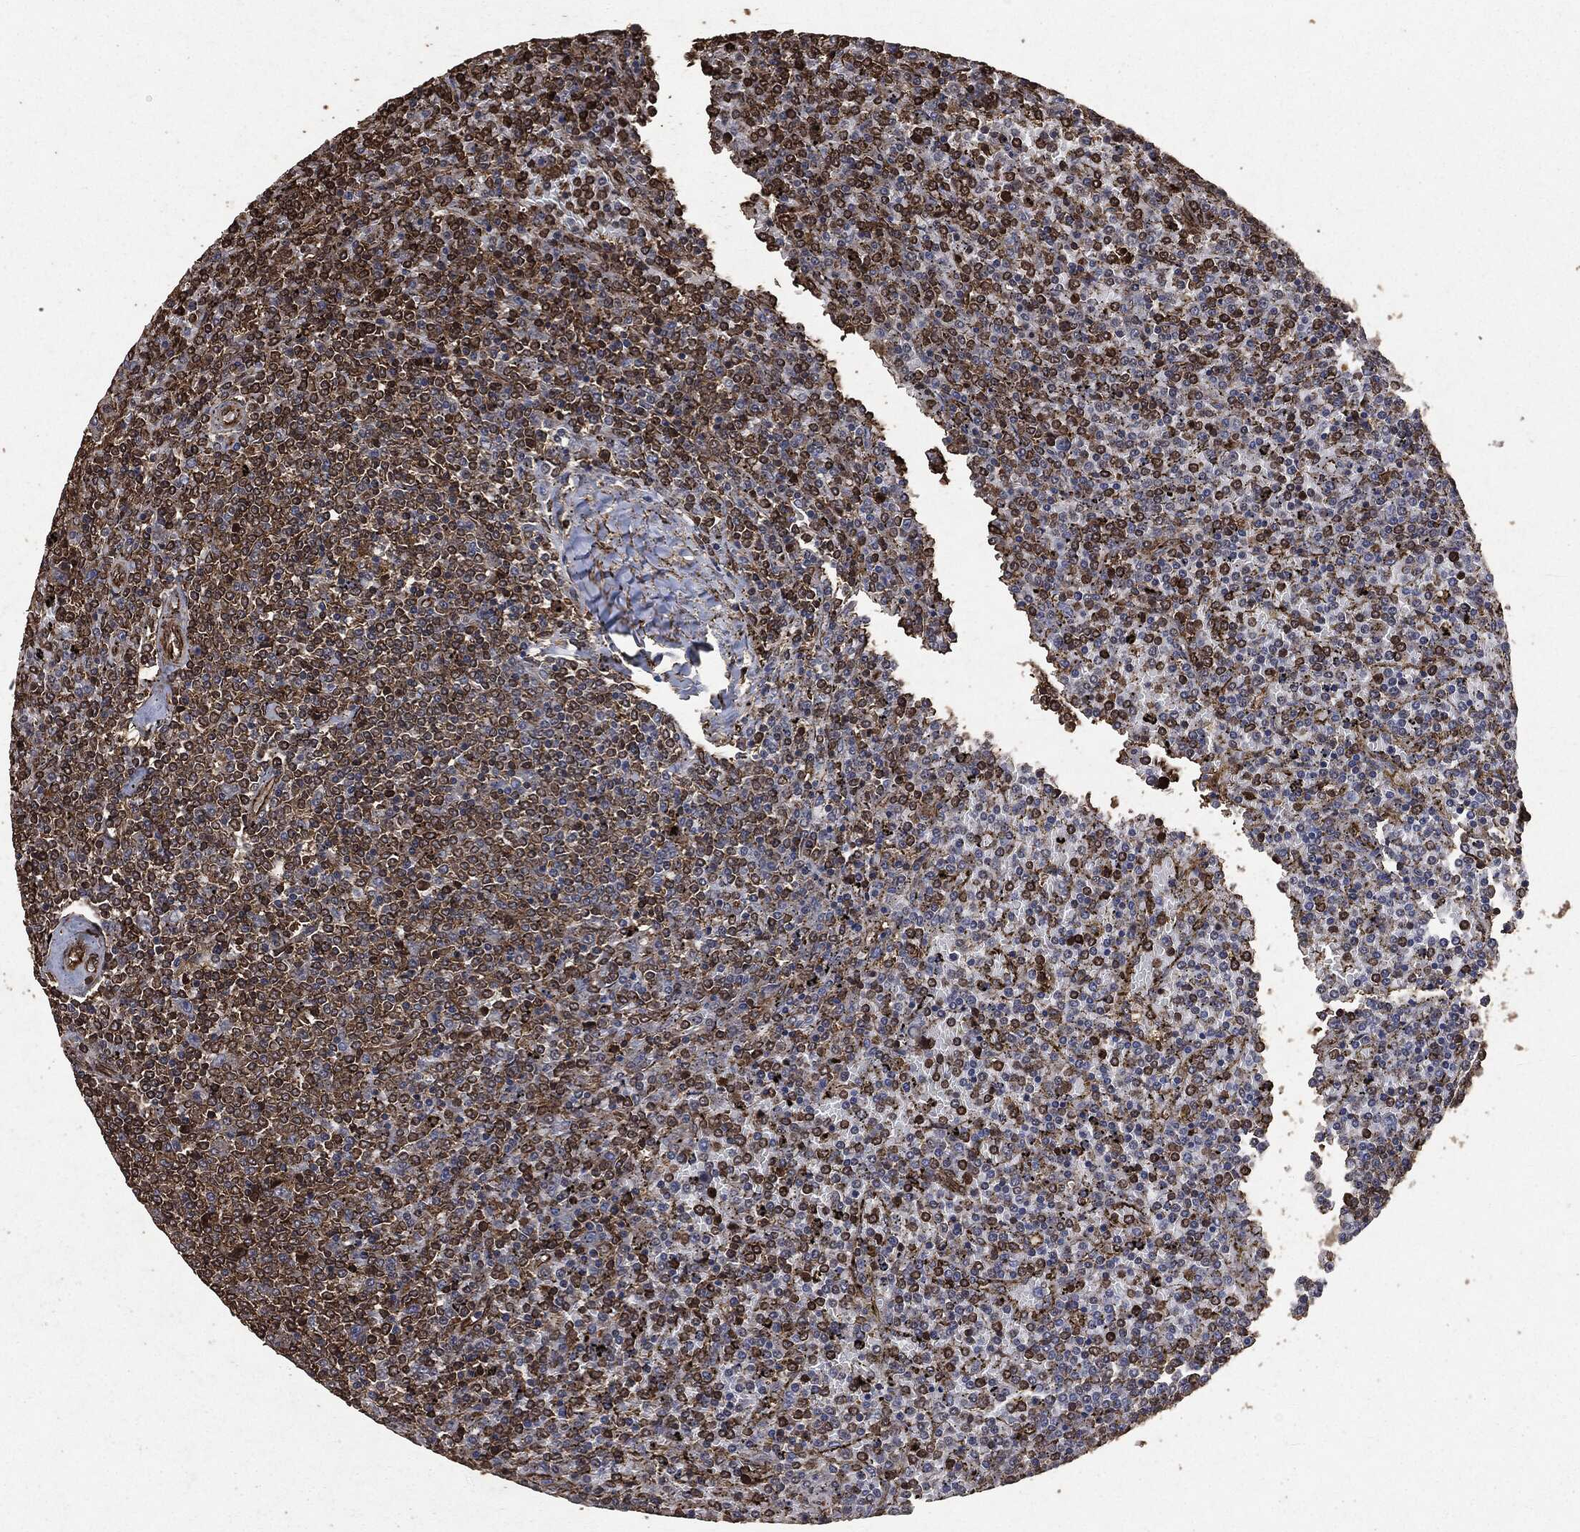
{"staining": {"intensity": "strong", "quantity": "<25%", "location": "cytoplasmic/membranous"}, "tissue": "lymphoma", "cell_type": "Tumor cells", "image_type": "cancer", "snomed": [{"axis": "morphology", "description": "Malignant lymphoma, non-Hodgkin's type, Low grade"}, {"axis": "topography", "description": "Spleen"}], "caption": "Immunohistochemical staining of human malignant lymphoma, non-Hodgkin's type (low-grade) shows strong cytoplasmic/membranous protein positivity in approximately <25% of tumor cells. The staining is performed using DAB brown chromogen to label protein expression. The nuclei are counter-stained blue using hematoxylin.", "gene": "HRAS", "patient": {"sex": "female", "age": 77}}